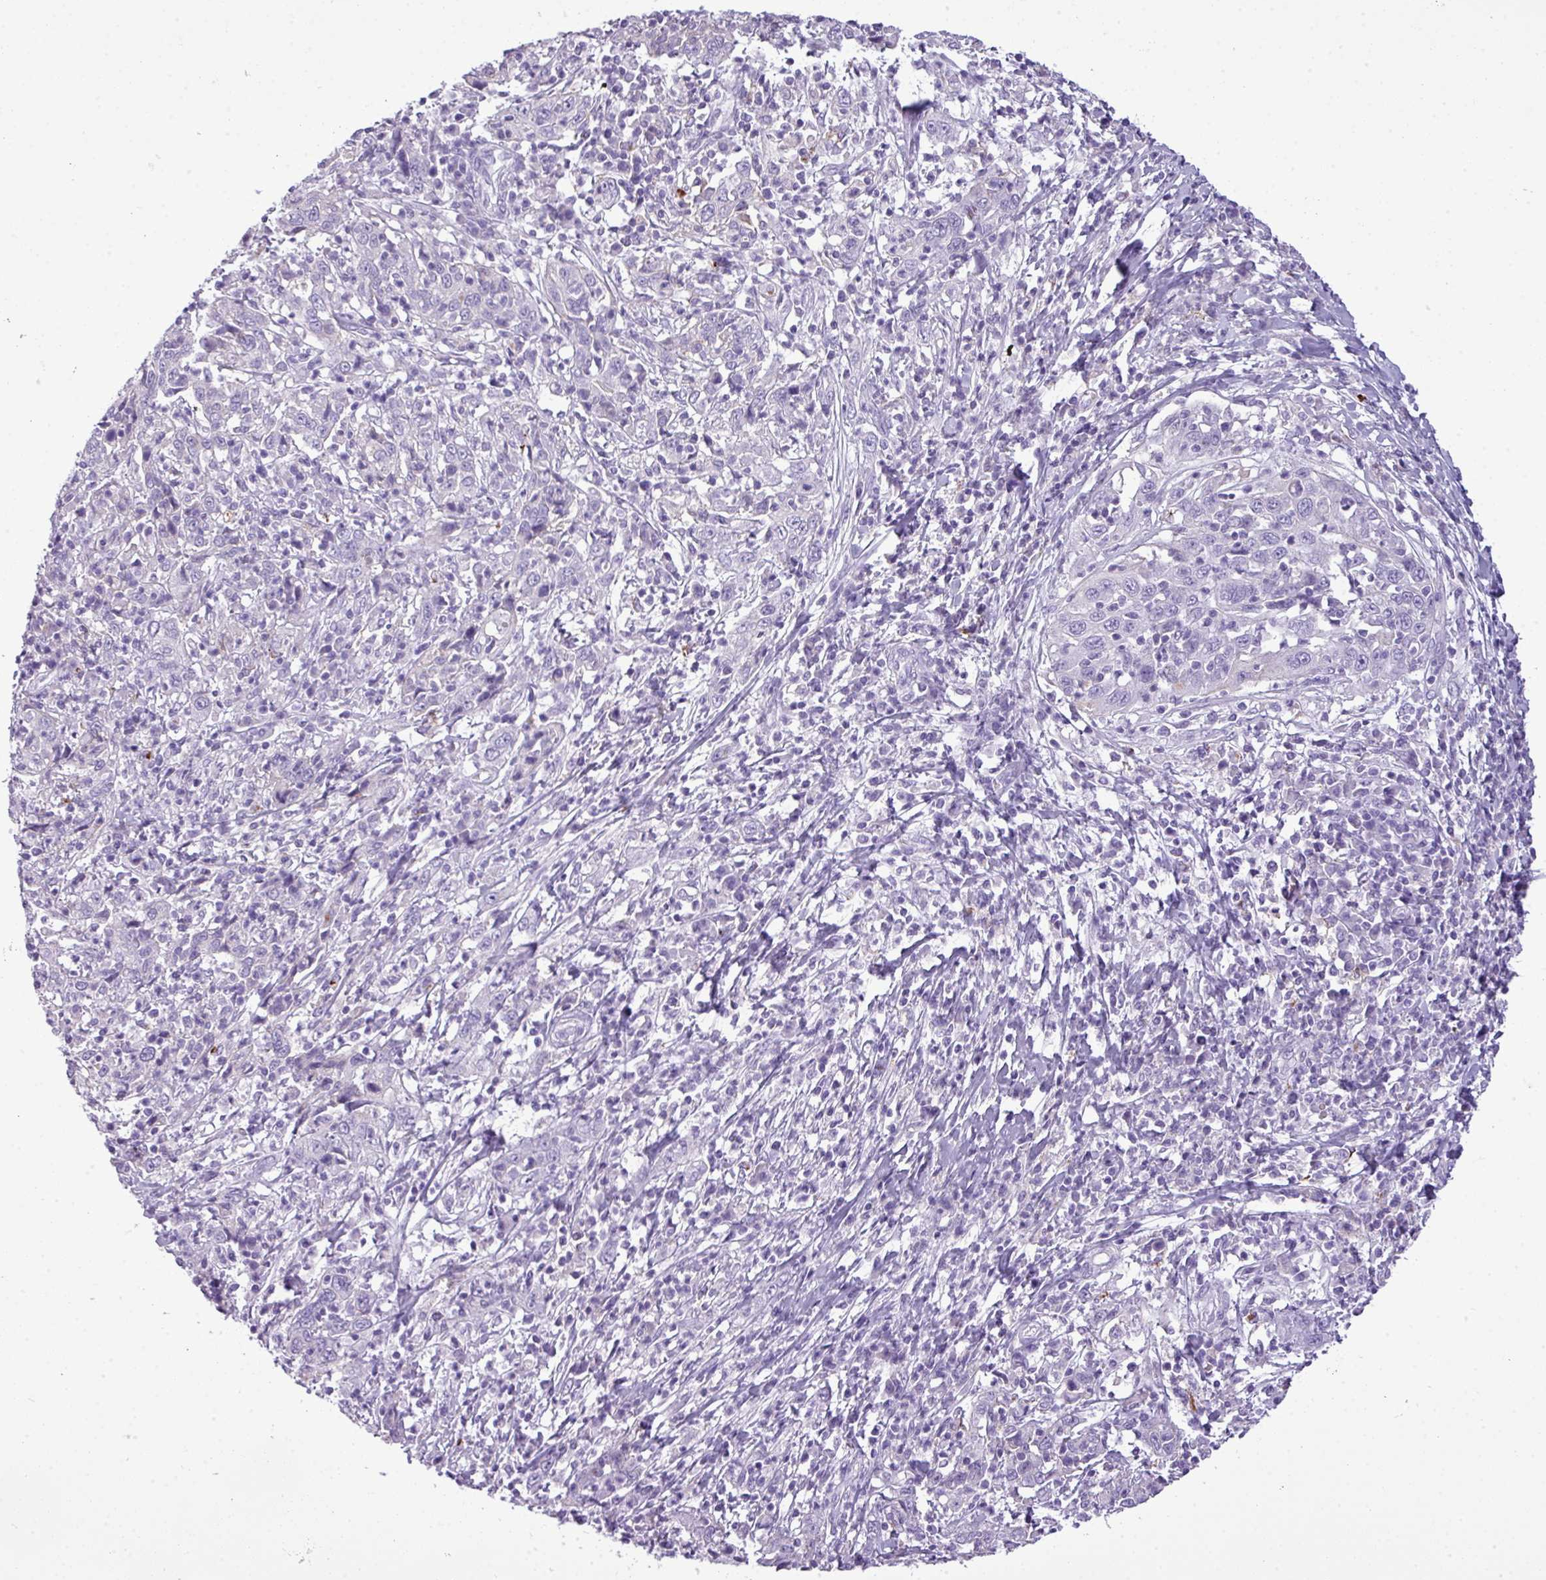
{"staining": {"intensity": "negative", "quantity": "none", "location": "none"}, "tissue": "cervical cancer", "cell_type": "Tumor cells", "image_type": "cancer", "snomed": [{"axis": "morphology", "description": "Squamous cell carcinoma, NOS"}, {"axis": "topography", "description": "Cervix"}], "caption": "DAB immunohistochemical staining of human cervical cancer displays no significant positivity in tumor cells. (DAB (3,3'-diaminobenzidine) immunohistochemistry with hematoxylin counter stain).", "gene": "RBMXL2", "patient": {"sex": "female", "age": 46}}